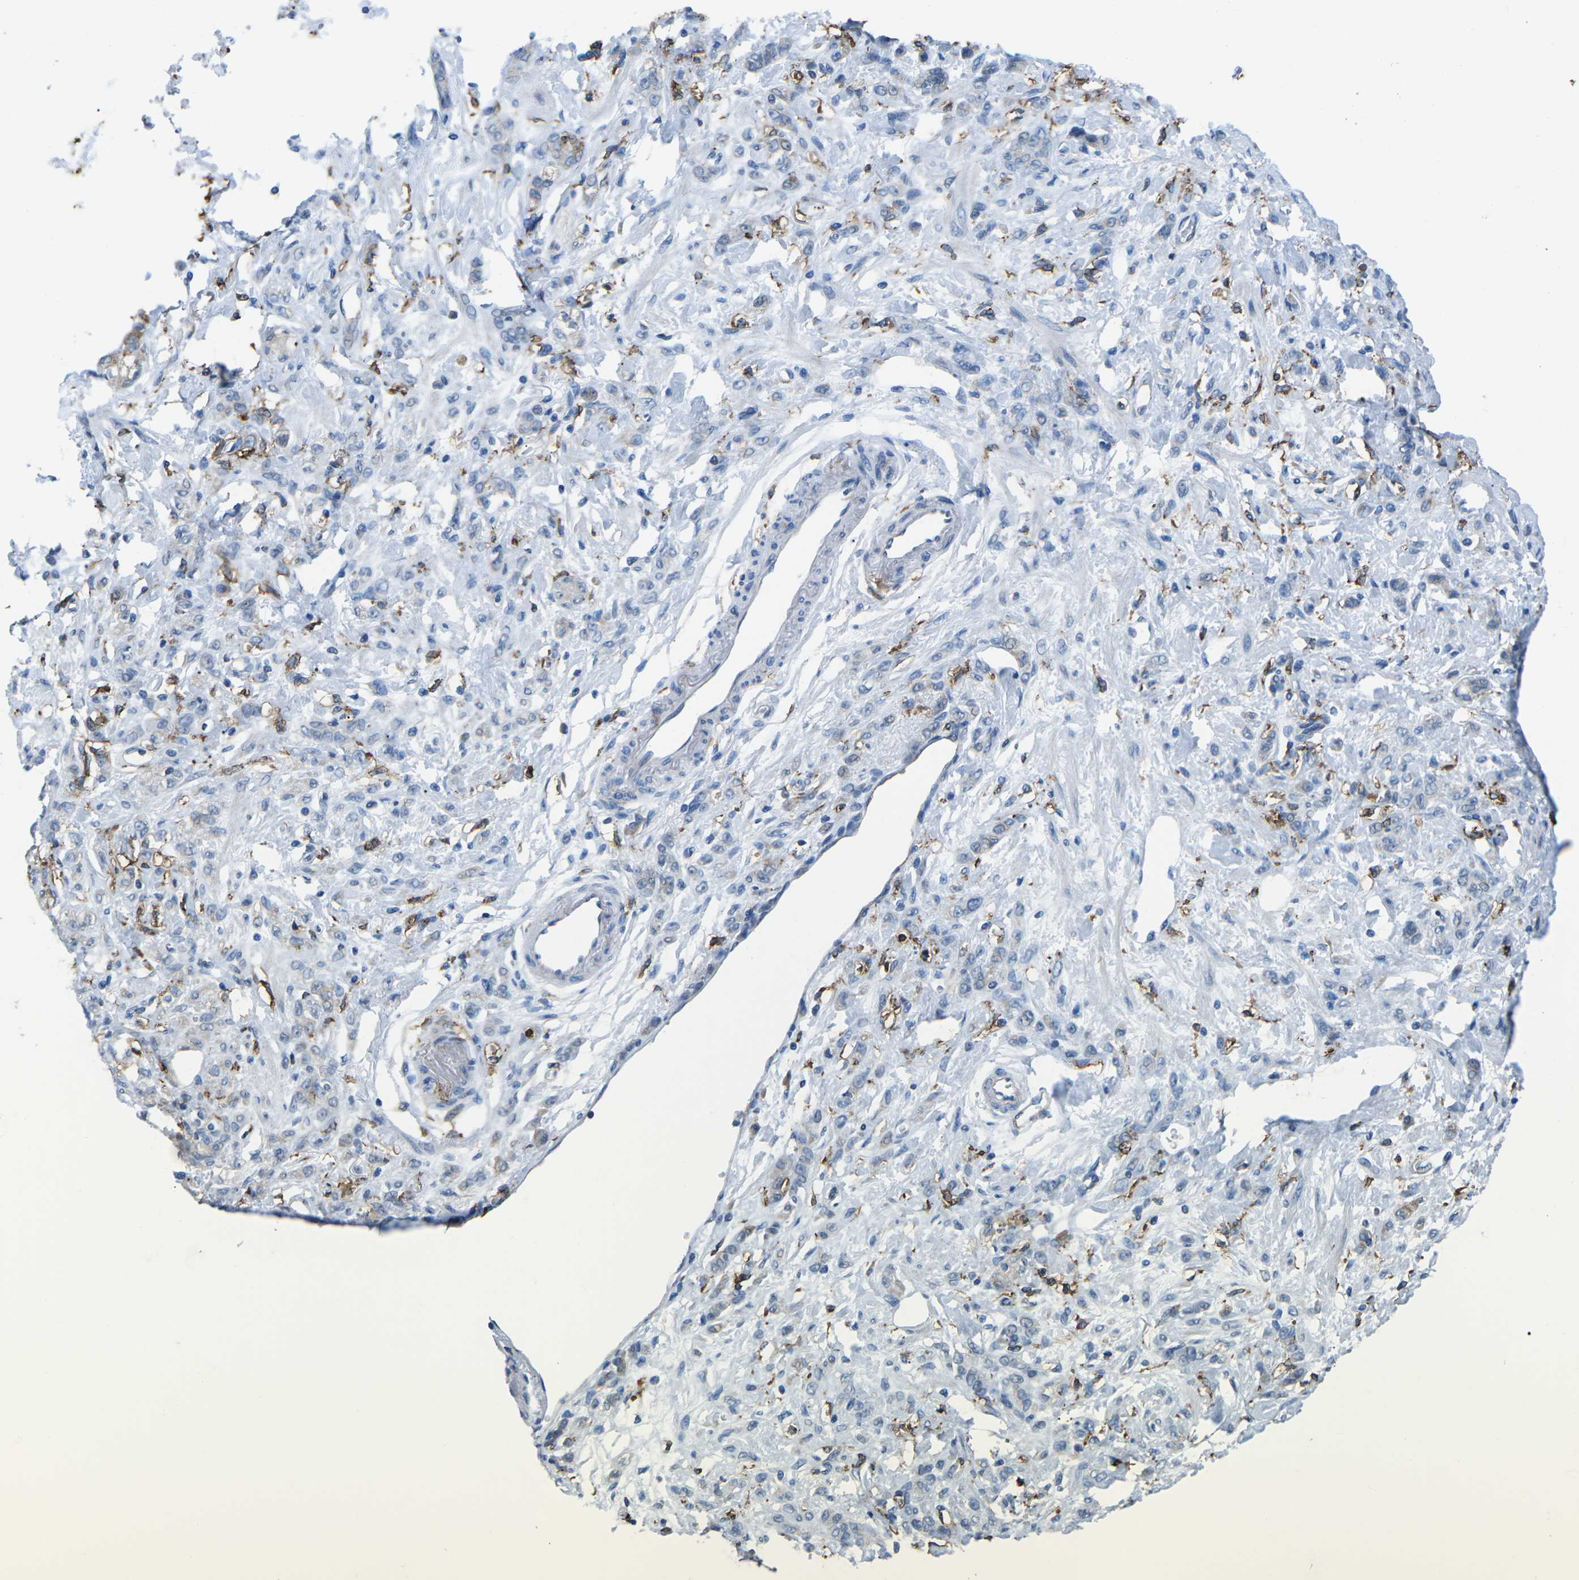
{"staining": {"intensity": "negative", "quantity": "none", "location": "none"}, "tissue": "stomach cancer", "cell_type": "Tumor cells", "image_type": "cancer", "snomed": [{"axis": "morphology", "description": "Normal tissue, NOS"}, {"axis": "morphology", "description": "Adenocarcinoma, NOS"}, {"axis": "topography", "description": "Stomach"}], "caption": "Tumor cells are negative for protein expression in human stomach cancer. (Brightfield microscopy of DAB (3,3'-diaminobenzidine) immunohistochemistry (IHC) at high magnification).", "gene": "PTPN1", "patient": {"sex": "male", "age": 82}}